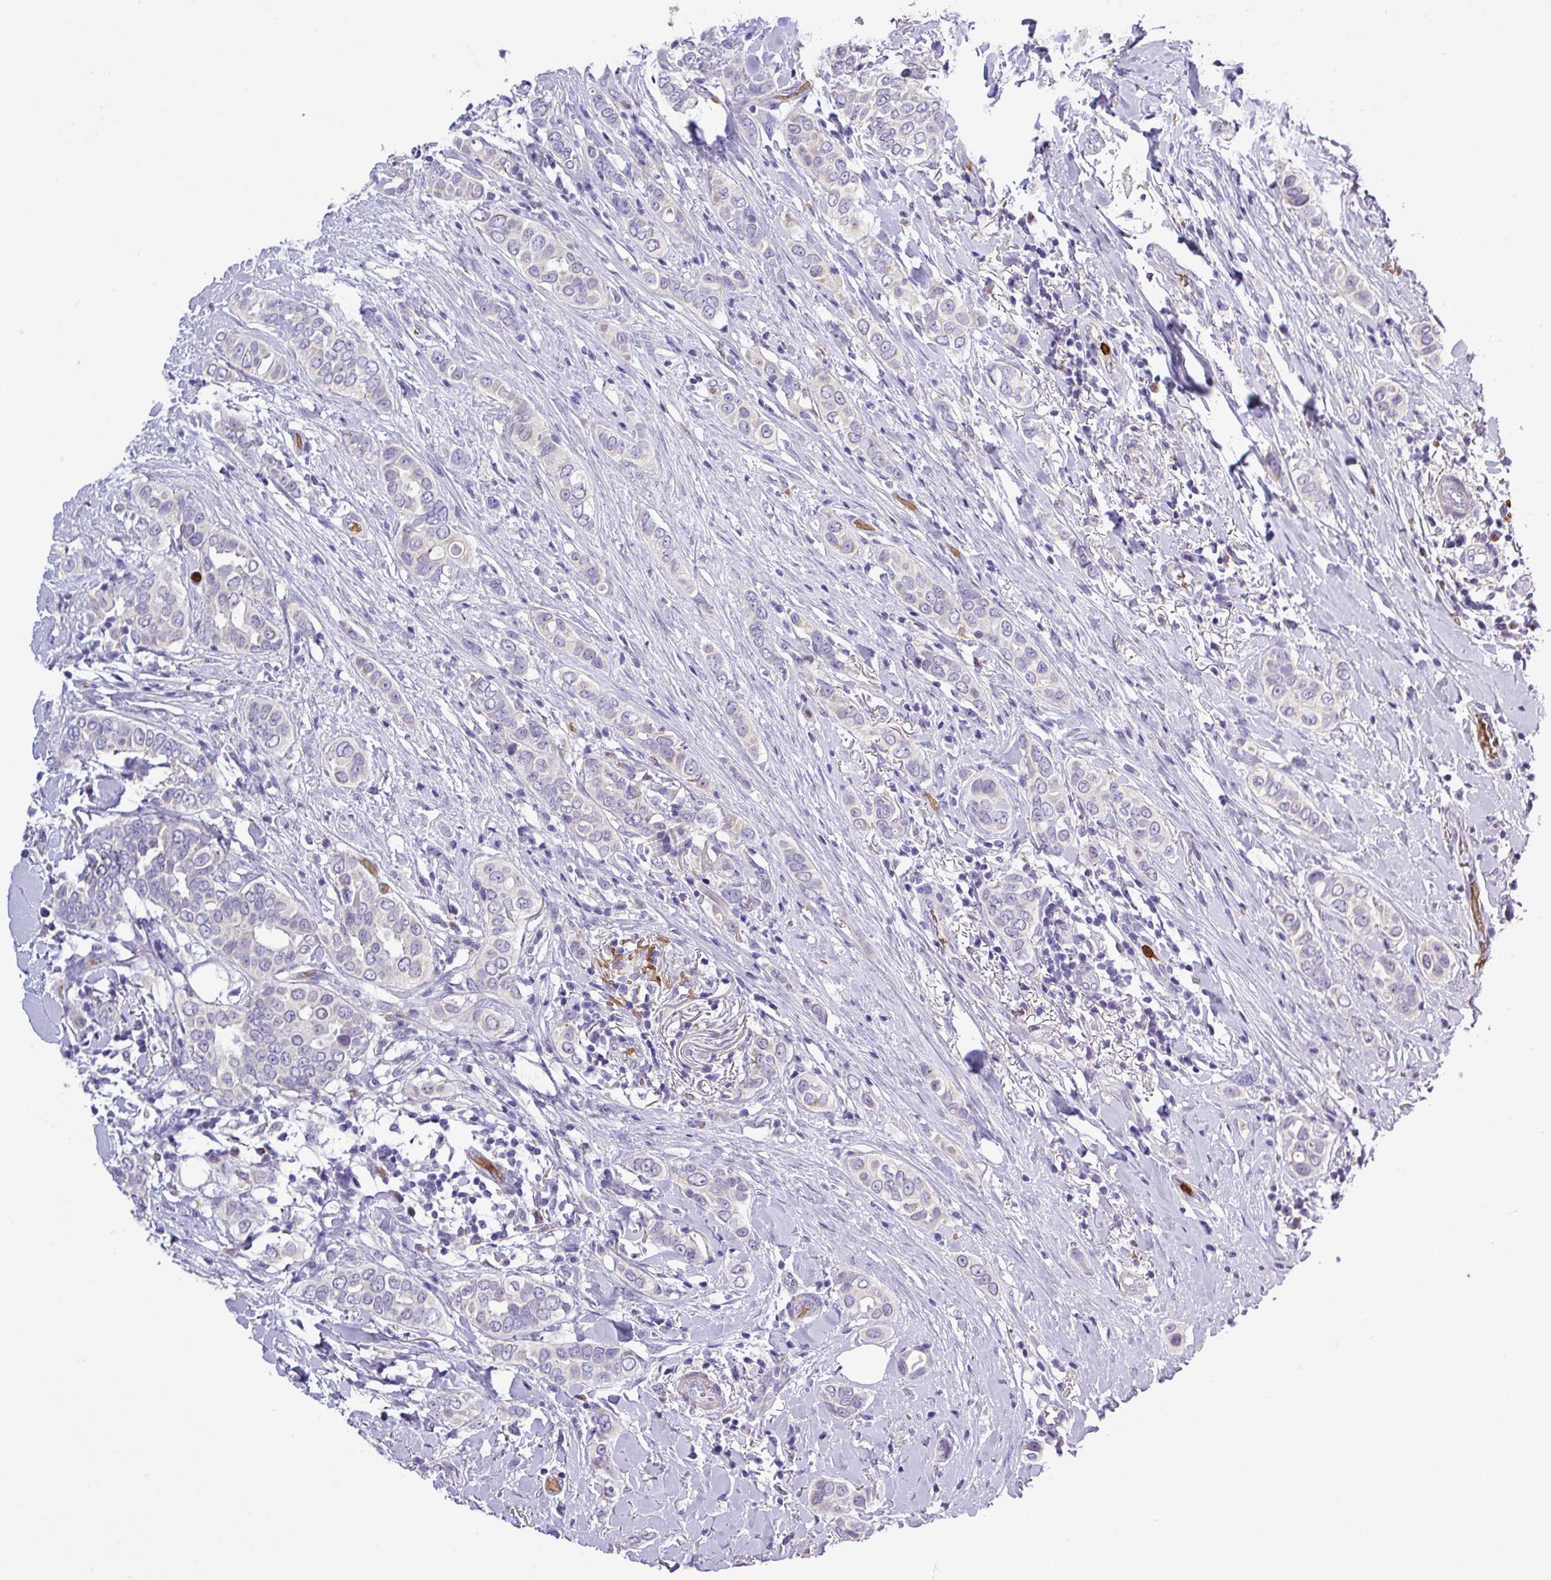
{"staining": {"intensity": "negative", "quantity": "none", "location": "none"}, "tissue": "breast cancer", "cell_type": "Tumor cells", "image_type": "cancer", "snomed": [{"axis": "morphology", "description": "Lobular carcinoma"}, {"axis": "topography", "description": "Breast"}], "caption": "This is an immunohistochemistry histopathology image of human breast cancer (lobular carcinoma). There is no positivity in tumor cells.", "gene": "MGAT4B", "patient": {"sex": "female", "age": 51}}